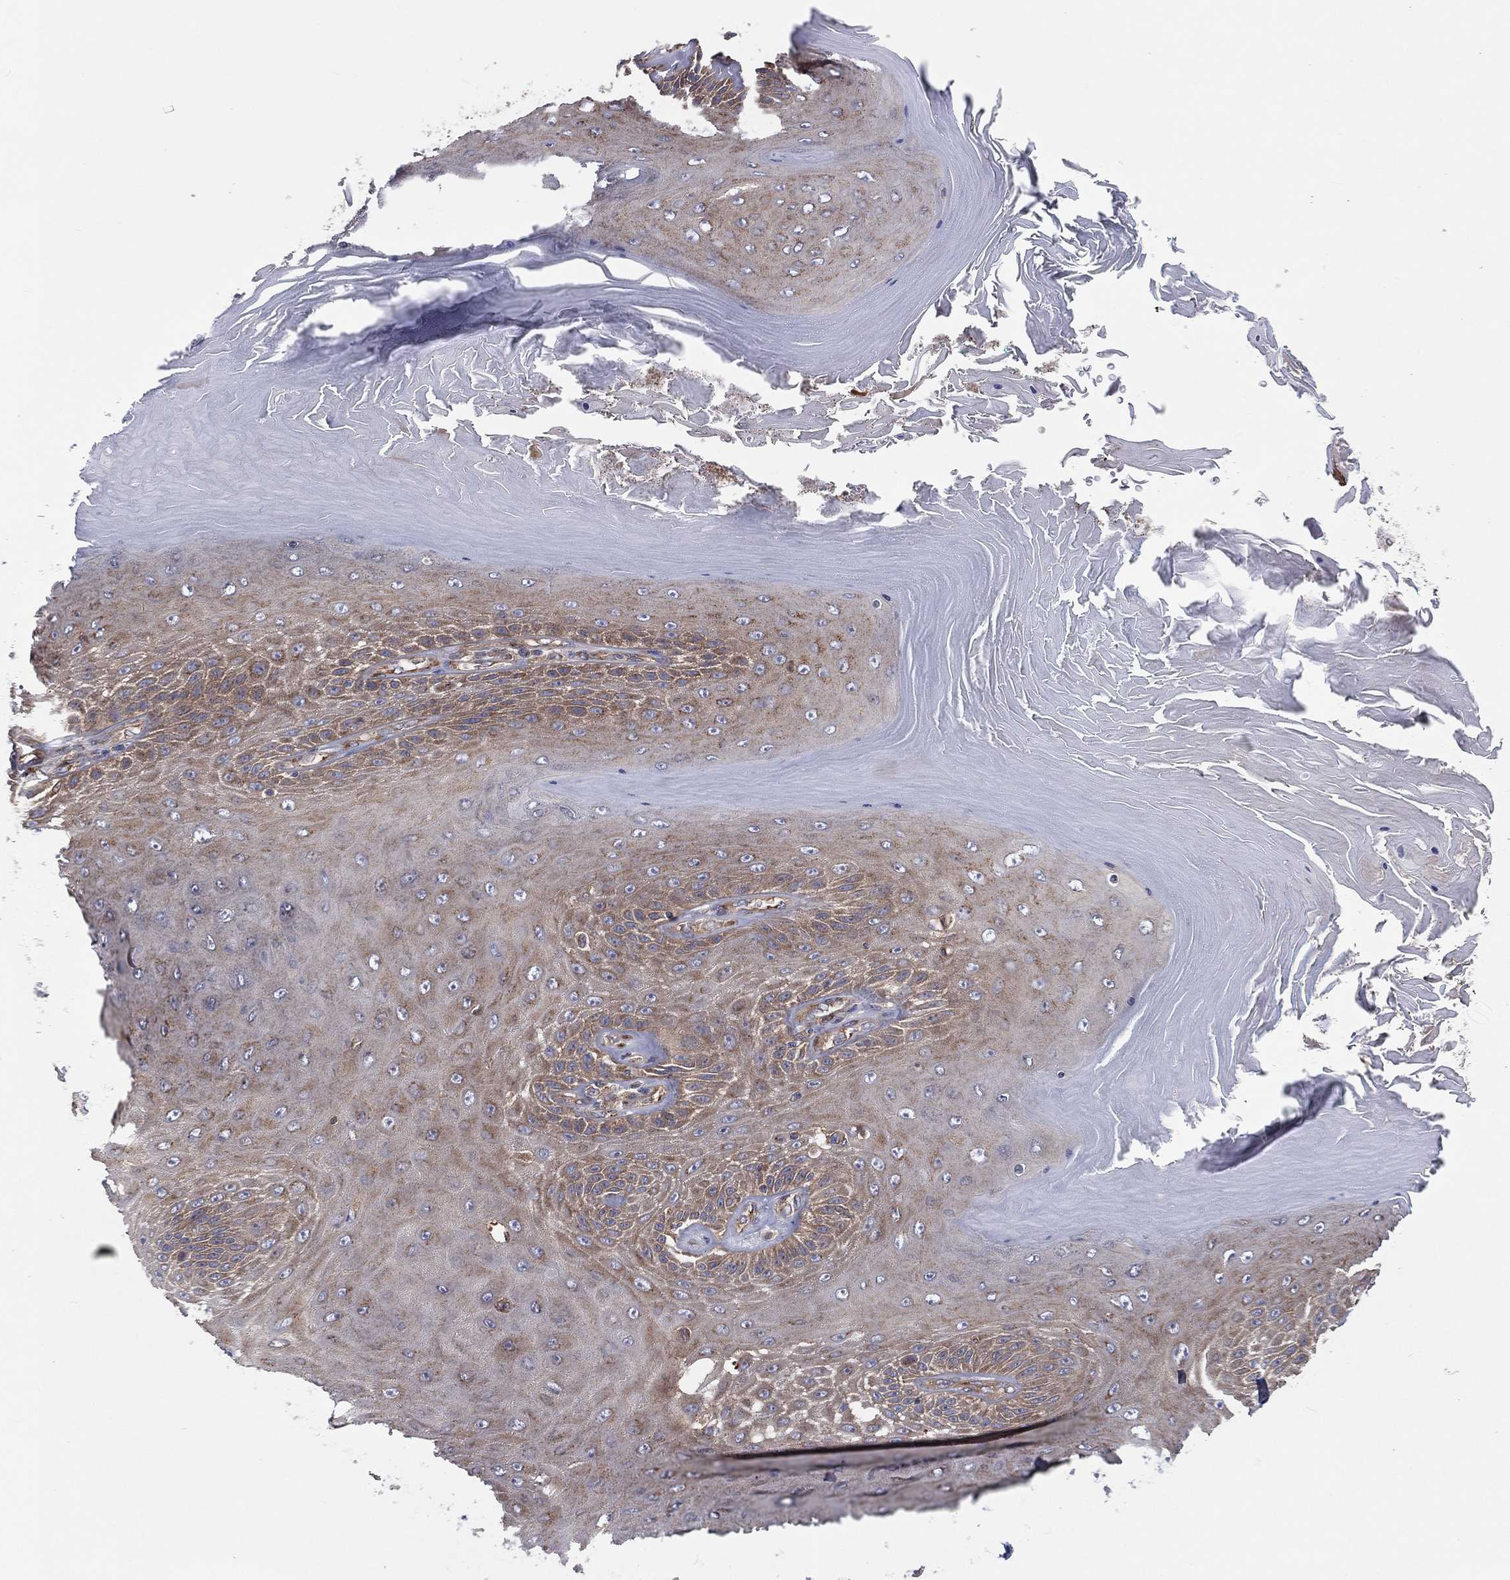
{"staining": {"intensity": "moderate", "quantity": "<25%", "location": "cytoplasmic/membranous"}, "tissue": "skin cancer", "cell_type": "Tumor cells", "image_type": "cancer", "snomed": [{"axis": "morphology", "description": "Squamous cell carcinoma, NOS"}, {"axis": "topography", "description": "Skin"}], "caption": "This is an image of IHC staining of skin cancer (squamous cell carcinoma), which shows moderate positivity in the cytoplasmic/membranous of tumor cells.", "gene": "EIF2B5", "patient": {"sex": "male", "age": 62}}